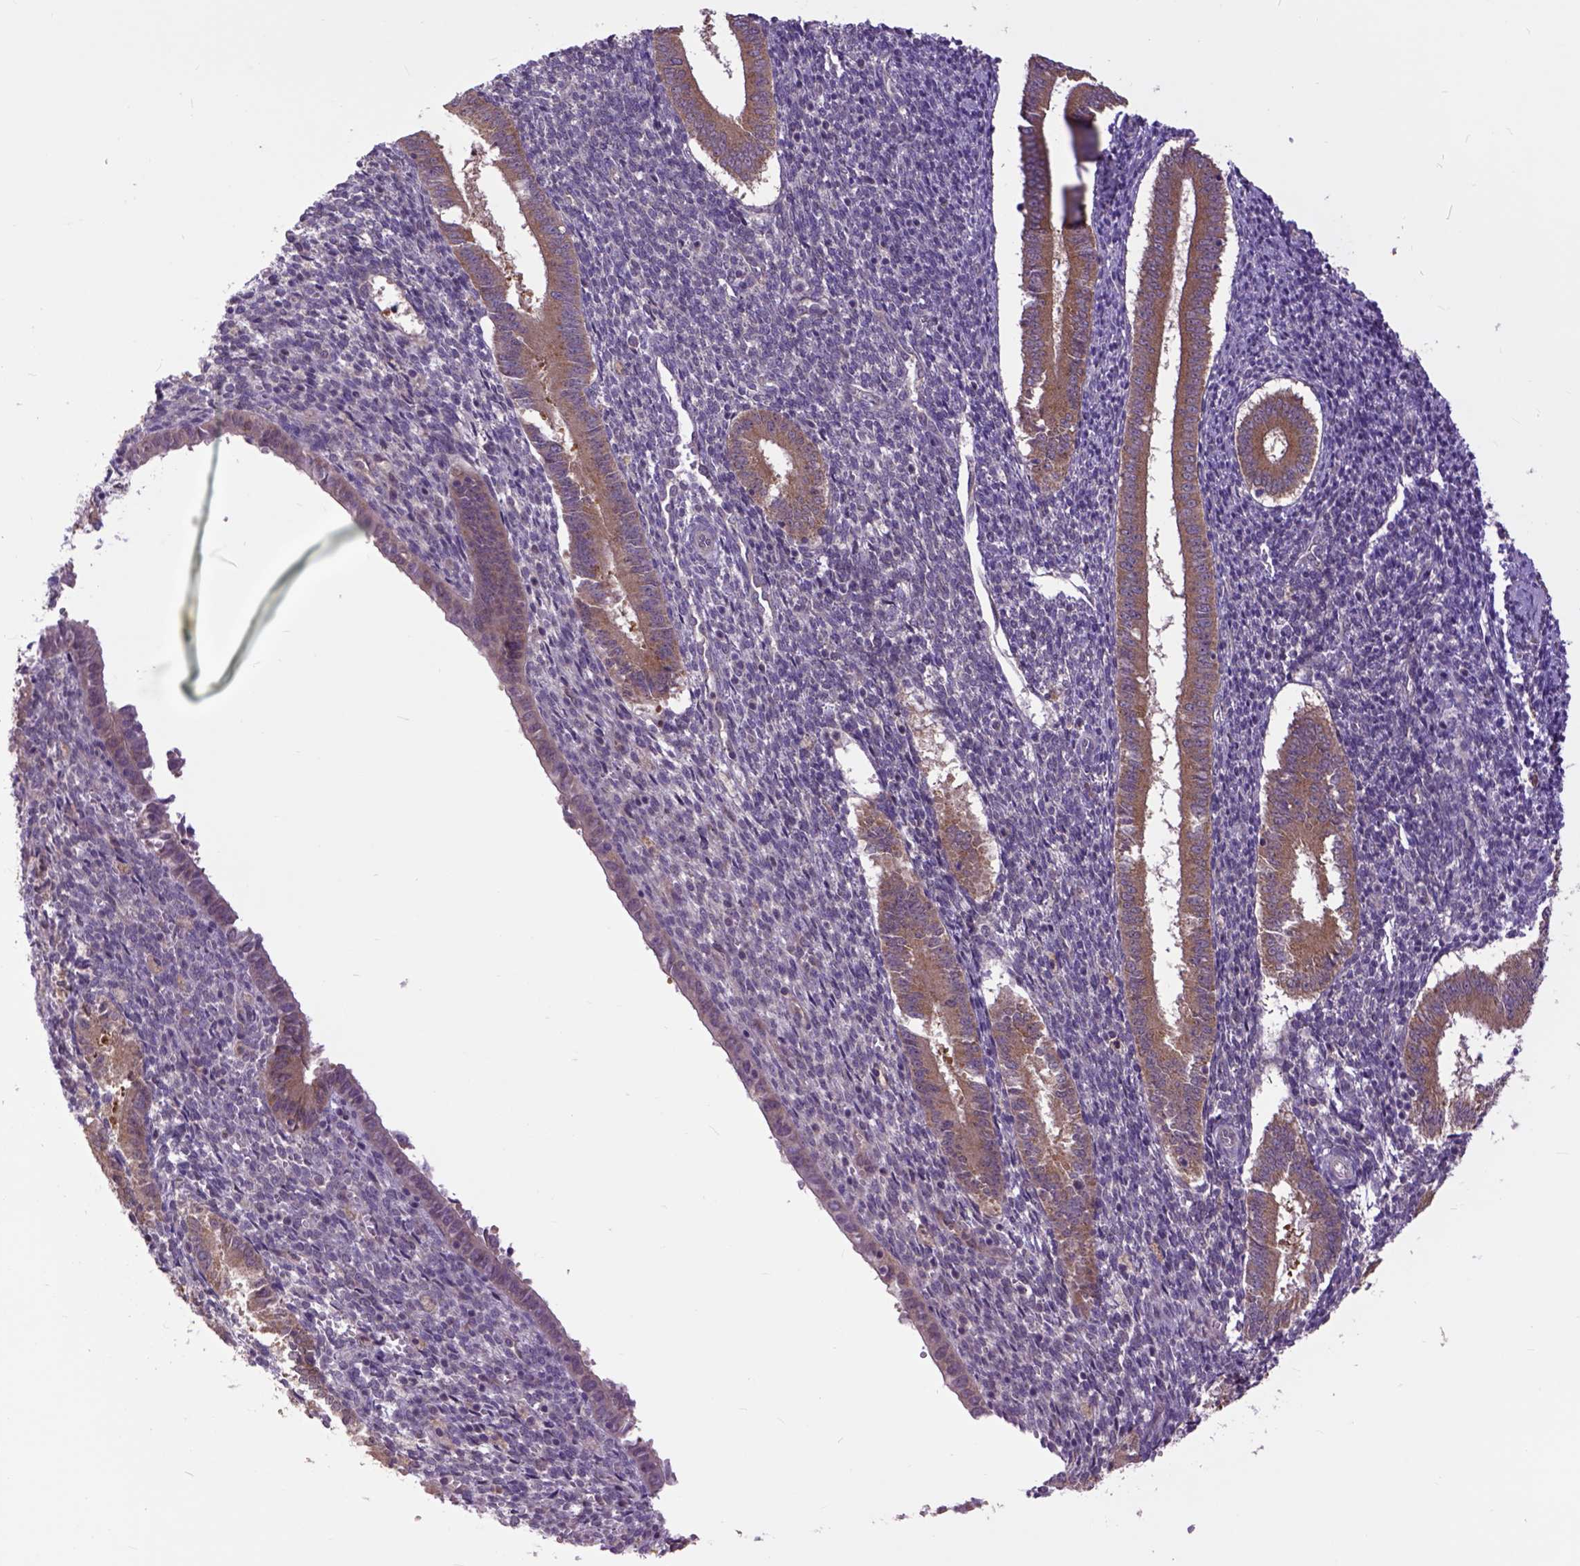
{"staining": {"intensity": "weak", "quantity": "25%-75%", "location": "cytoplasmic/membranous"}, "tissue": "endometrium", "cell_type": "Cells in endometrial stroma", "image_type": "normal", "snomed": [{"axis": "morphology", "description": "Normal tissue, NOS"}, {"axis": "topography", "description": "Endometrium"}], "caption": "High-magnification brightfield microscopy of normal endometrium stained with DAB (3,3'-diaminobenzidine) (brown) and counterstained with hematoxylin (blue). cells in endometrial stroma exhibit weak cytoplasmic/membranous expression is seen in approximately25%-75% of cells.", "gene": "ARL1", "patient": {"sex": "female", "age": 25}}